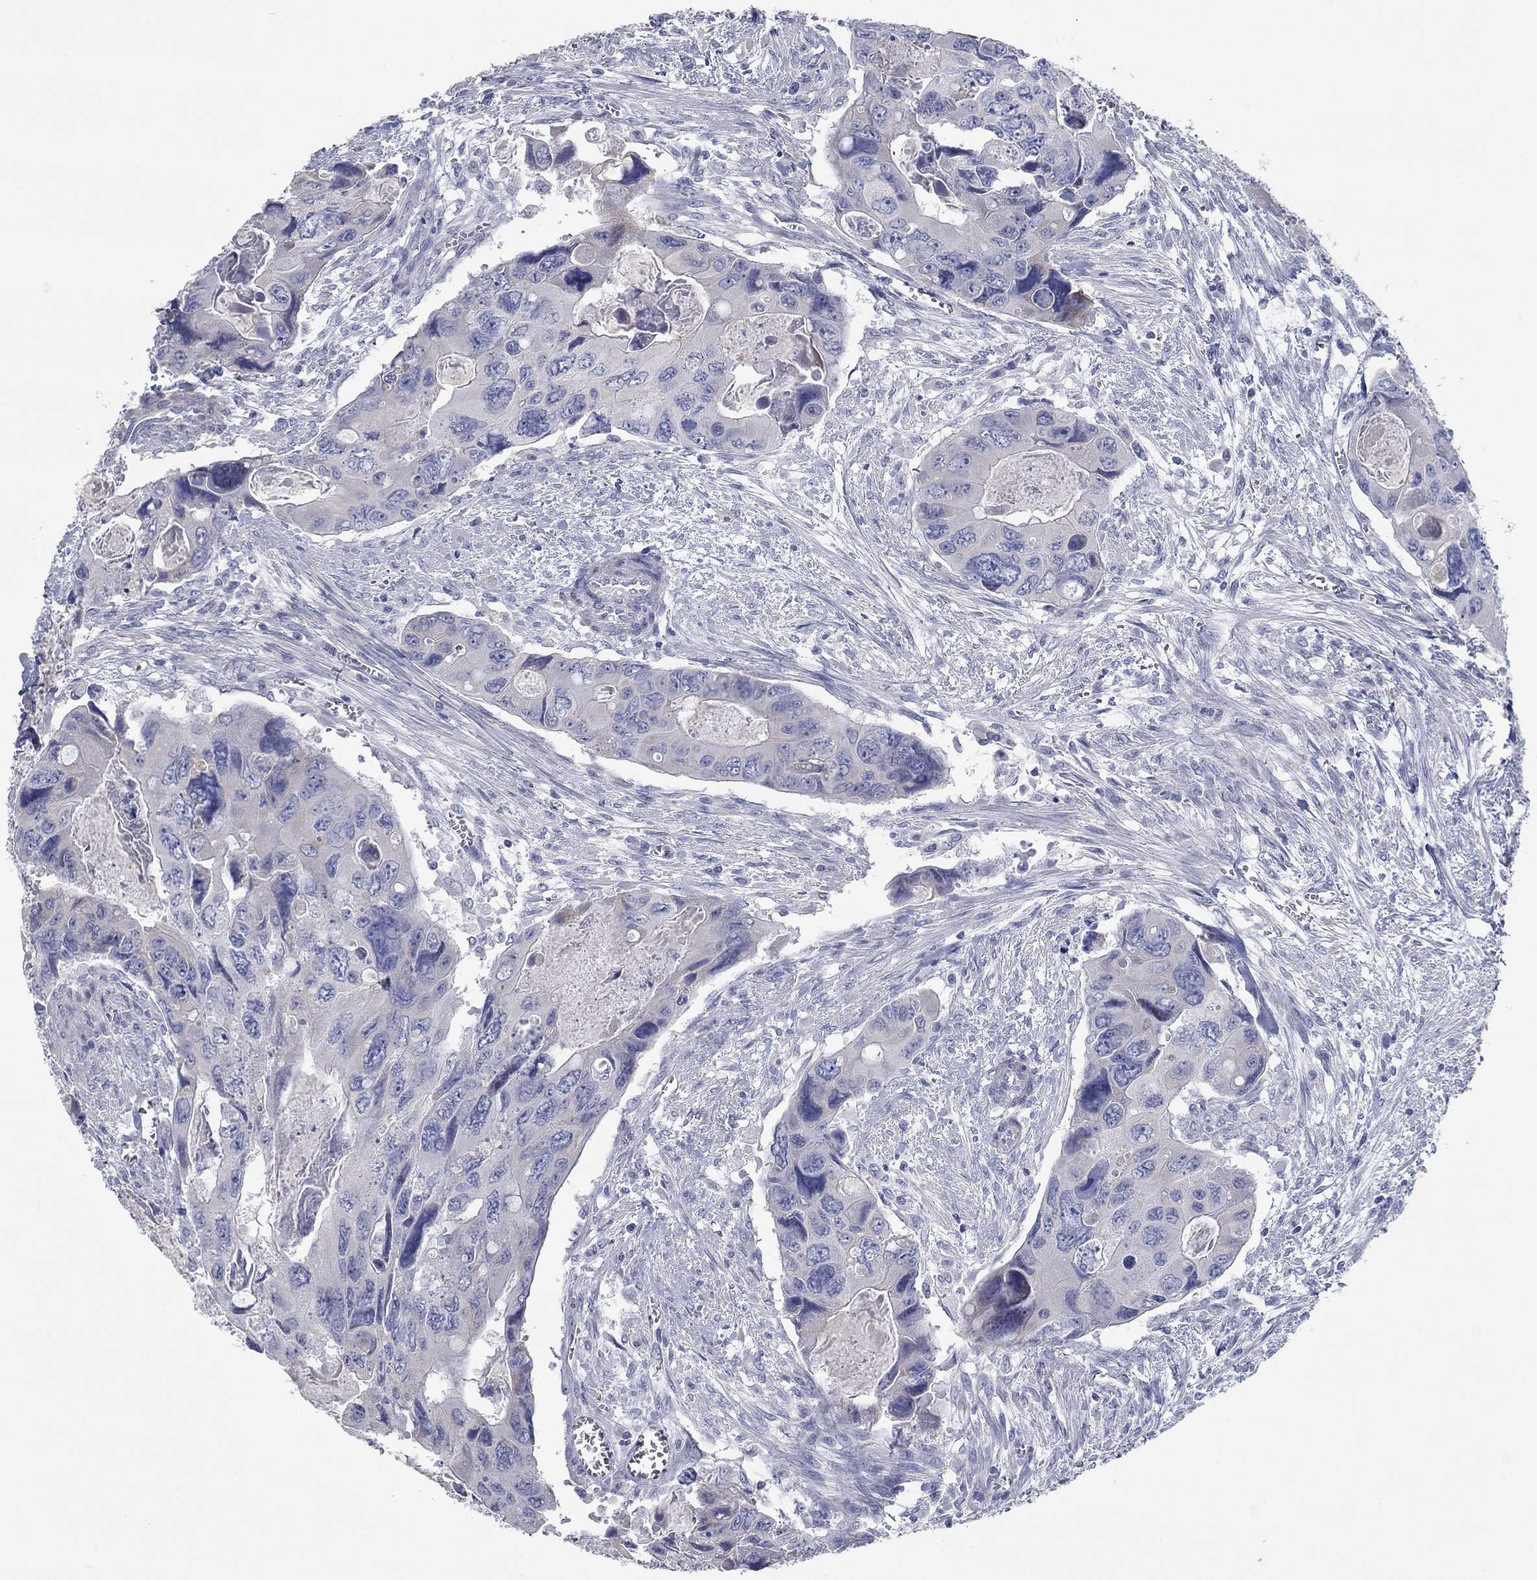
{"staining": {"intensity": "negative", "quantity": "none", "location": "none"}, "tissue": "colorectal cancer", "cell_type": "Tumor cells", "image_type": "cancer", "snomed": [{"axis": "morphology", "description": "Adenocarcinoma, NOS"}, {"axis": "topography", "description": "Rectum"}], "caption": "The immunohistochemistry (IHC) micrograph has no significant staining in tumor cells of colorectal cancer tissue.", "gene": "APOC3", "patient": {"sex": "male", "age": 62}}